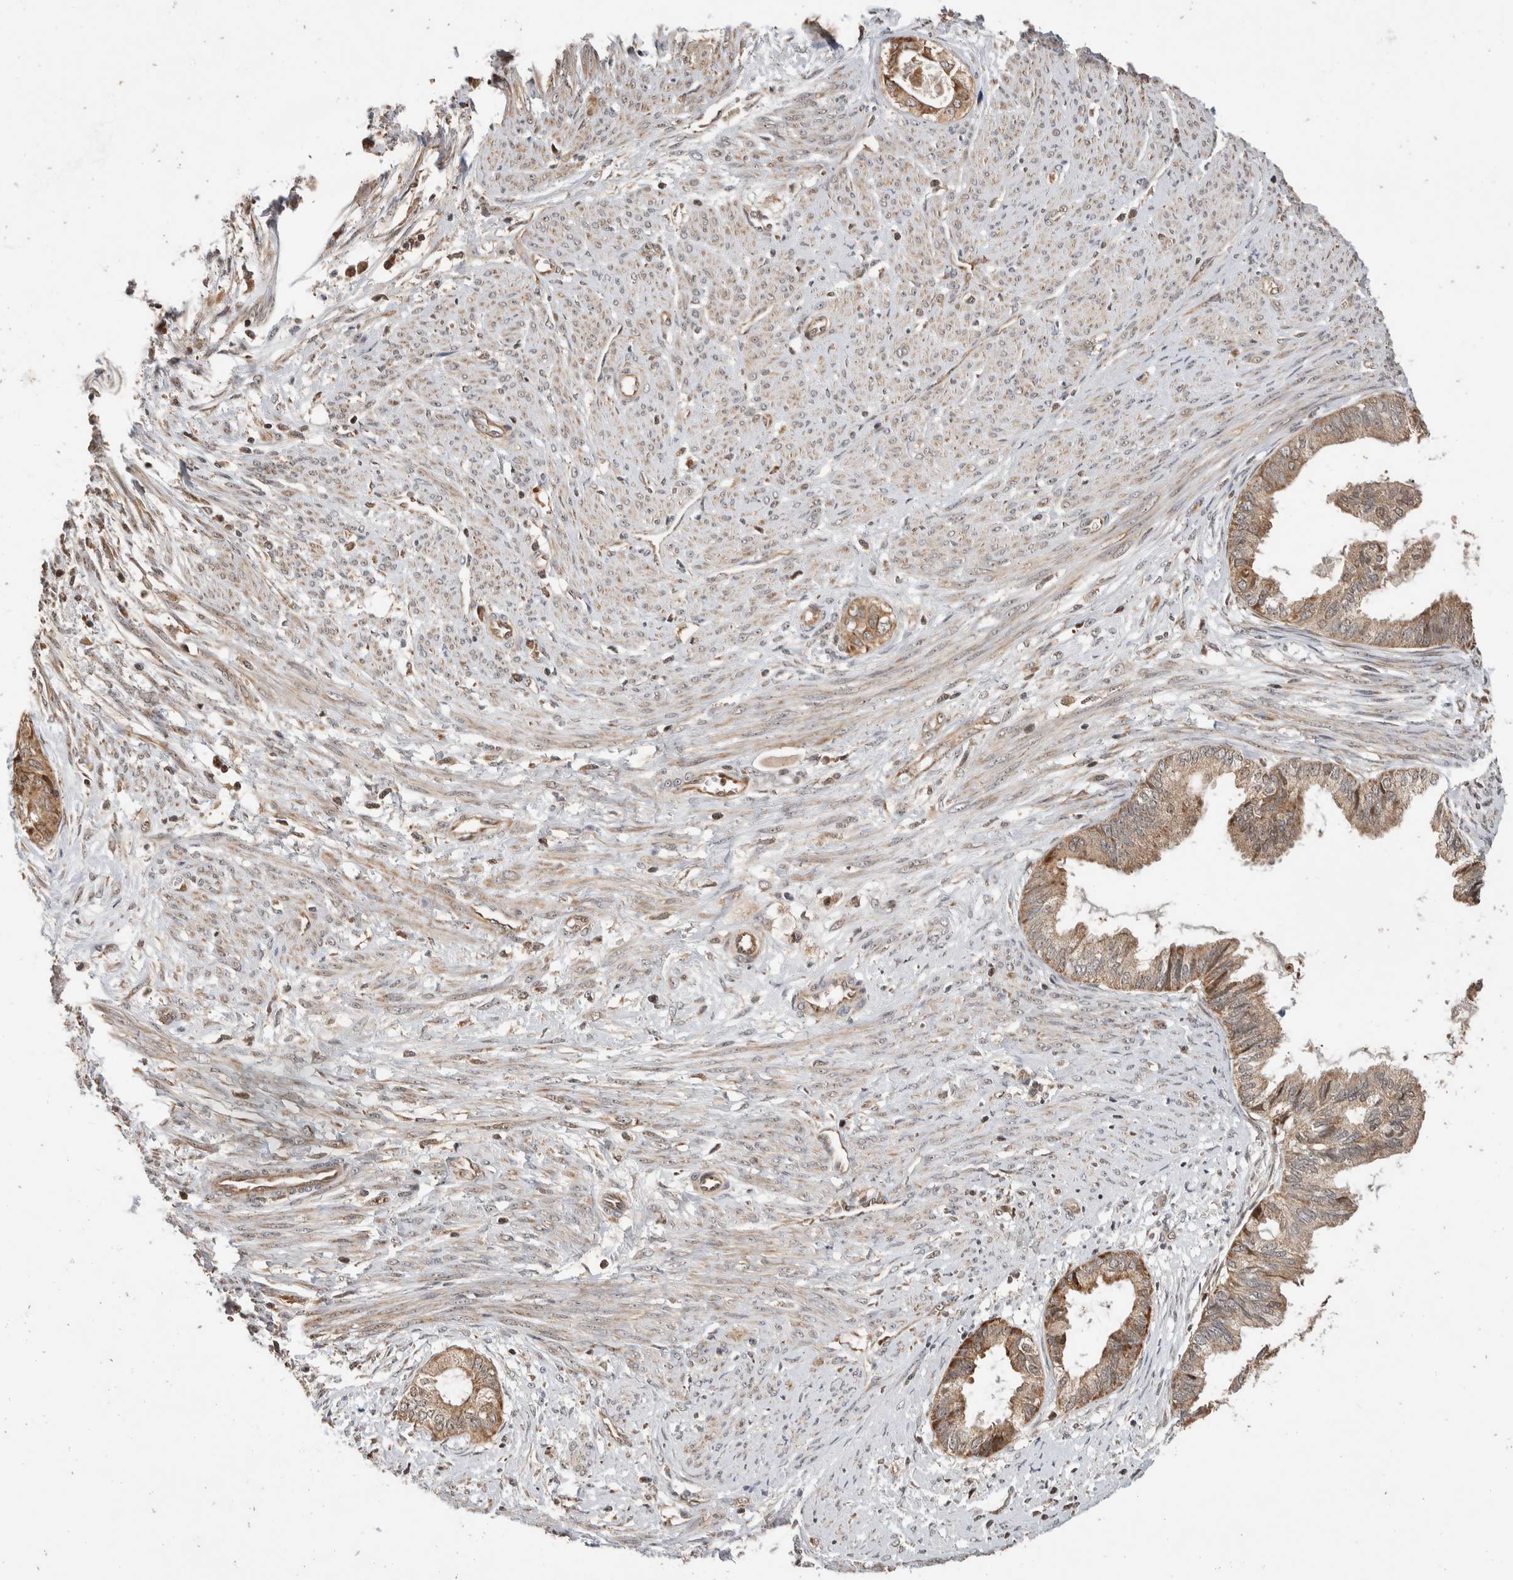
{"staining": {"intensity": "weak", "quantity": ">75%", "location": "cytoplasmic/membranous"}, "tissue": "cervical cancer", "cell_type": "Tumor cells", "image_type": "cancer", "snomed": [{"axis": "morphology", "description": "Normal tissue, NOS"}, {"axis": "morphology", "description": "Adenocarcinoma, NOS"}, {"axis": "topography", "description": "Cervix"}, {"axis": "topography", "description": "Endometrium"}], "caption": "An immunohistochemistry (IHC) micrograph of neoplastic tissue is shown. Protein staining in brown labels weak cytoplasmic/membranous positivity in cervical adenocarcinoma within tumor cells.", "gene": "ABHD11", "patient": {"sex": "female", "age": 86}}